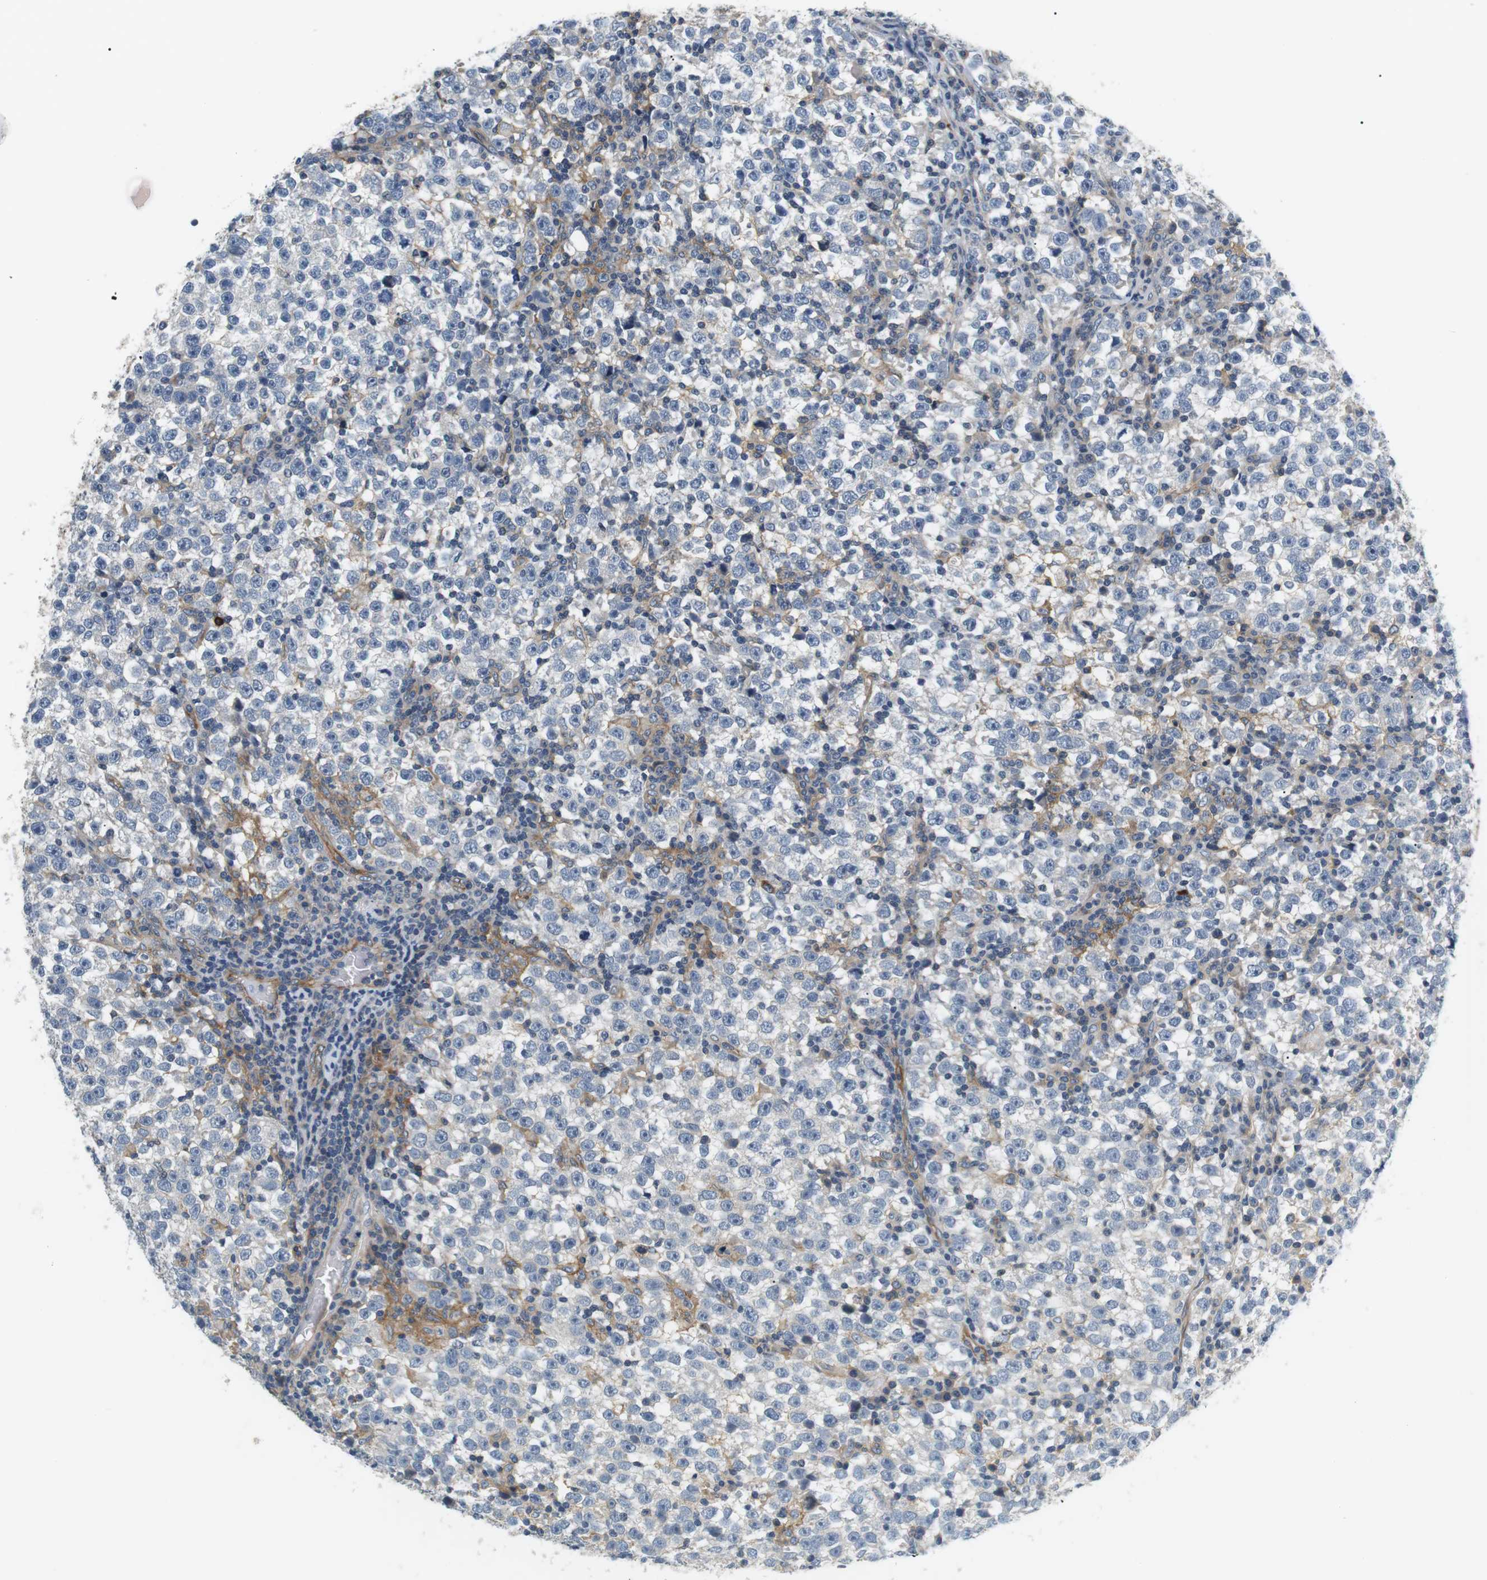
{"staining": {"intensity": "negative", "quantity": "none", "location": "none"}, "tissue": "testis cancer", "cell_type": "Tumor cells", "image_type": "cancer", "snomed": [{"axis": "morphology", "description": "Seminoma, NOS"}, {"axis": "topography", "description": "Testis"}], "caption": "Histopathology image shows no protein positivity in tumor cells of seminoma (testis) tissue.", "gene": "SLC30A1", "patient": {"sex": "male", "age": 43}}